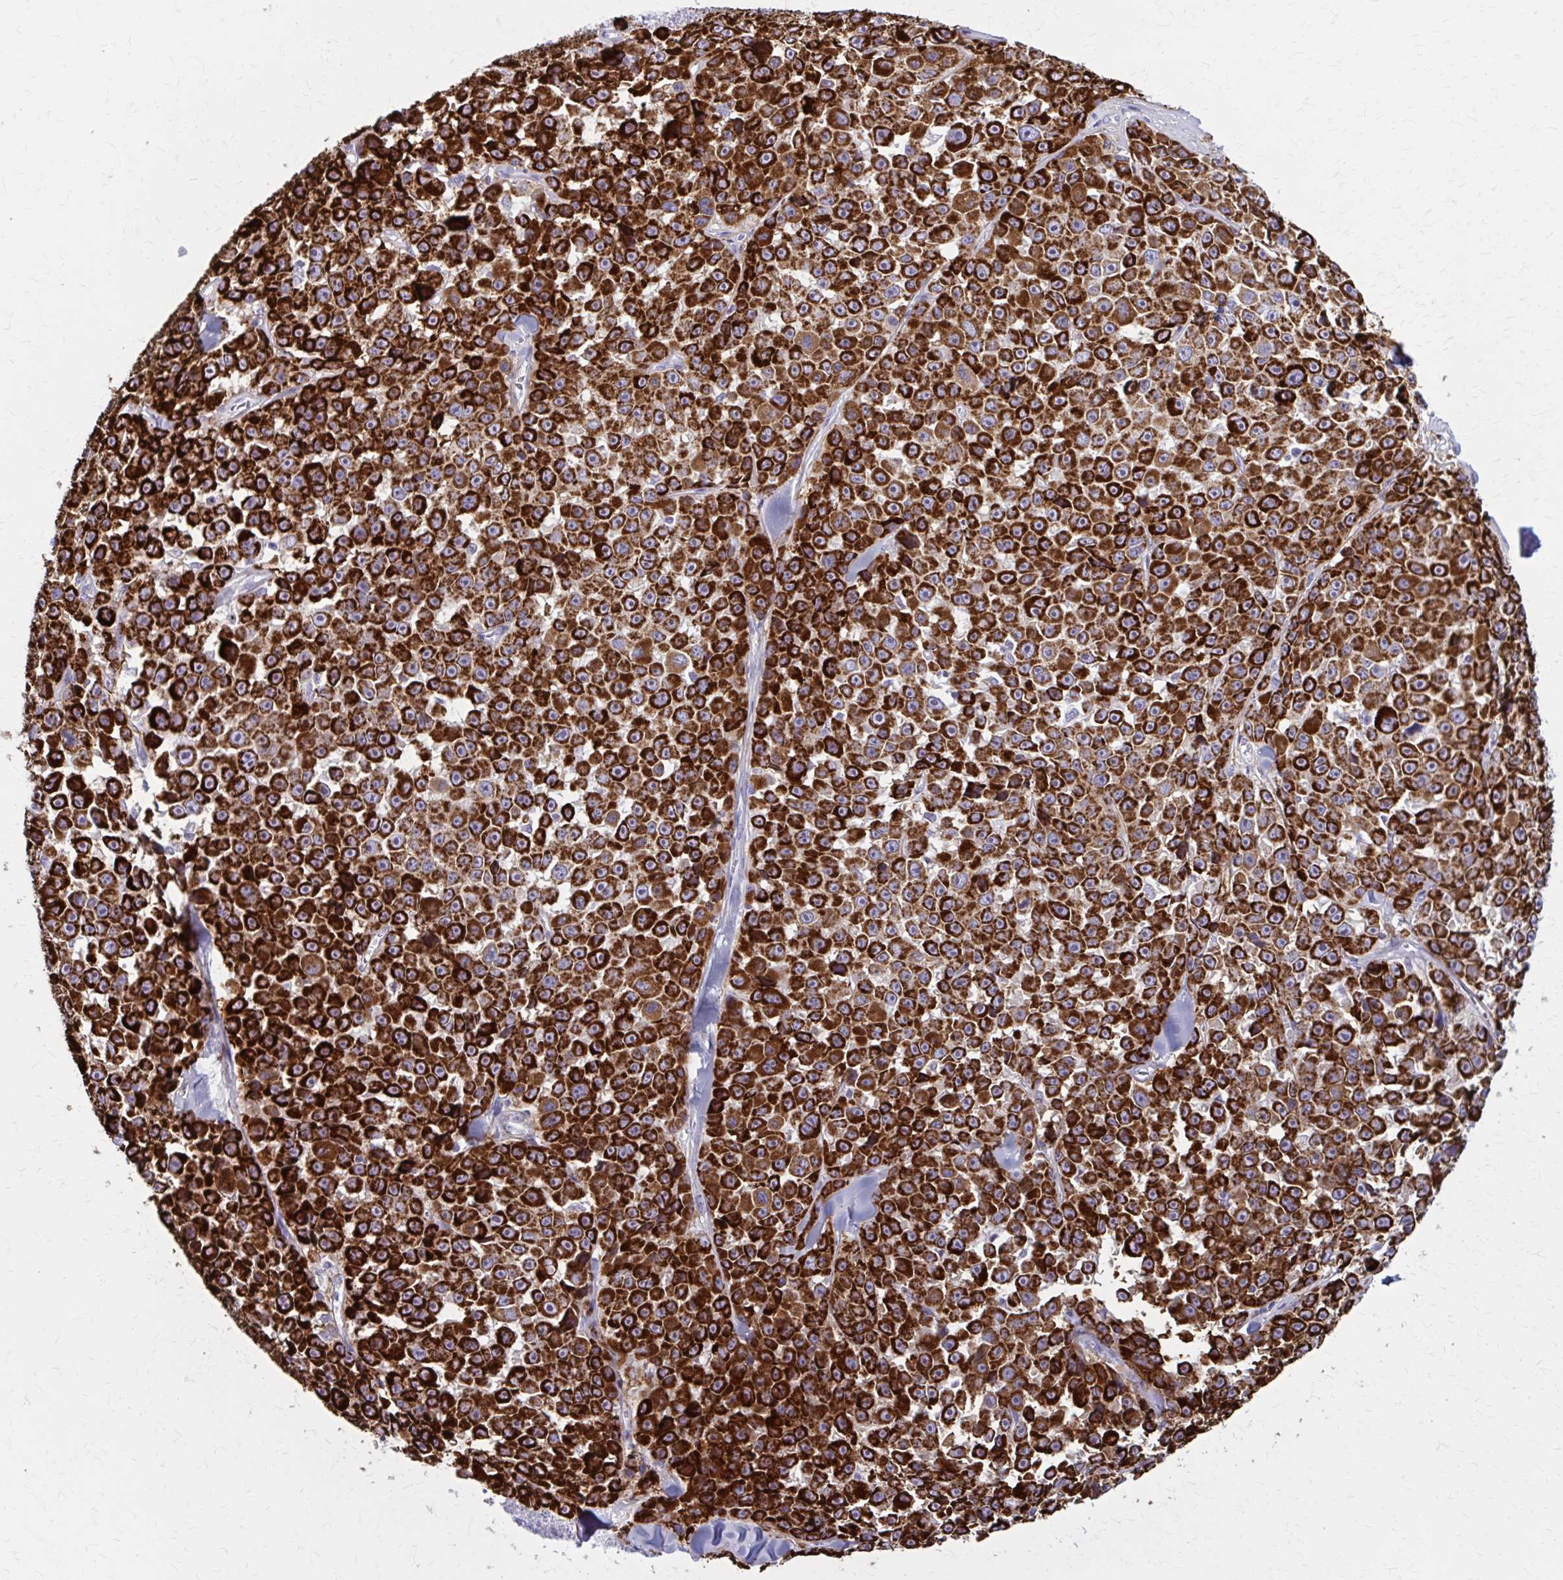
{"staining": {"intensity": "strong", "quantity": ">75%", "location": "cytoplasmic/membranous"}, "tissue": "melanoma", "cell_type": "Tumor cells", "image_type": "cancer", "snomed": [{"axis": "morphology", "description": "Malignant melanoma, NOS"}, {"axis": "topography", "description": "Skin"}], "caption": "Protein staining shows strong cytoplasmic/membranous positivity in approximately >75% of tumor cells in melanoma. (IHC, brightfield microscopy, high magnification).", "gene": "AKAP12", "patient": {"sex": "female", "age": 66}}